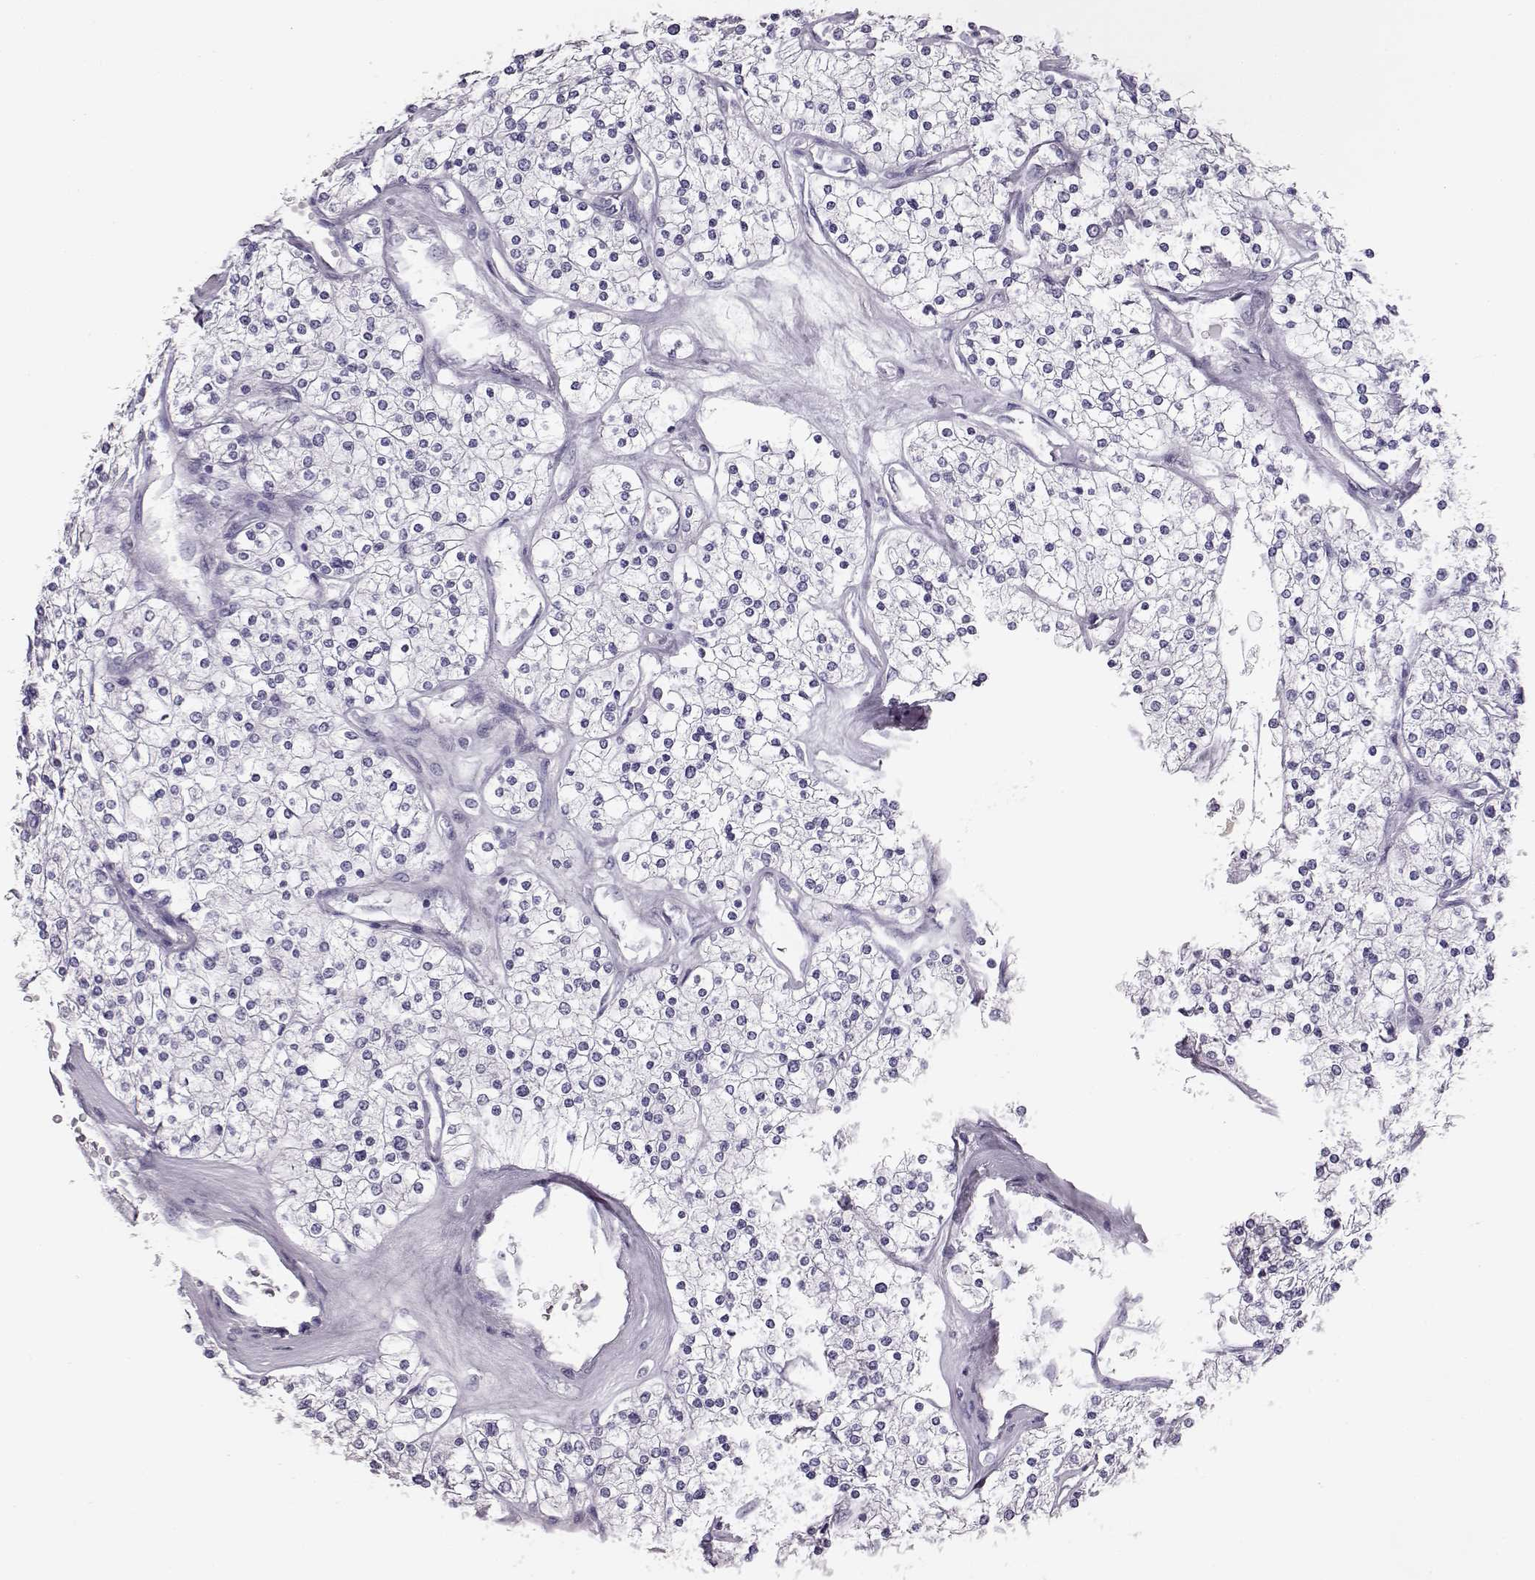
{"staining": {"intensity": "negative", "quantity": "none", "location": "none"}, "tissue": "renal cancer", "cell_type": "Tumor cells", "image_type": "cancer", "snomed": [{"axis": "morphology", "description": "Adenocarcinoma, NOS"}, {"axis": "topography", "description": "Kidney"}], "caption": "A high-resolution image shows IHC staining of renal cancer (adenocarcinoma), which shows no significant staining in tumor cells. (DAB IHC, high magnification).", "gene": "BFSP2", "patient": {"sex": "male", "age": 80}}